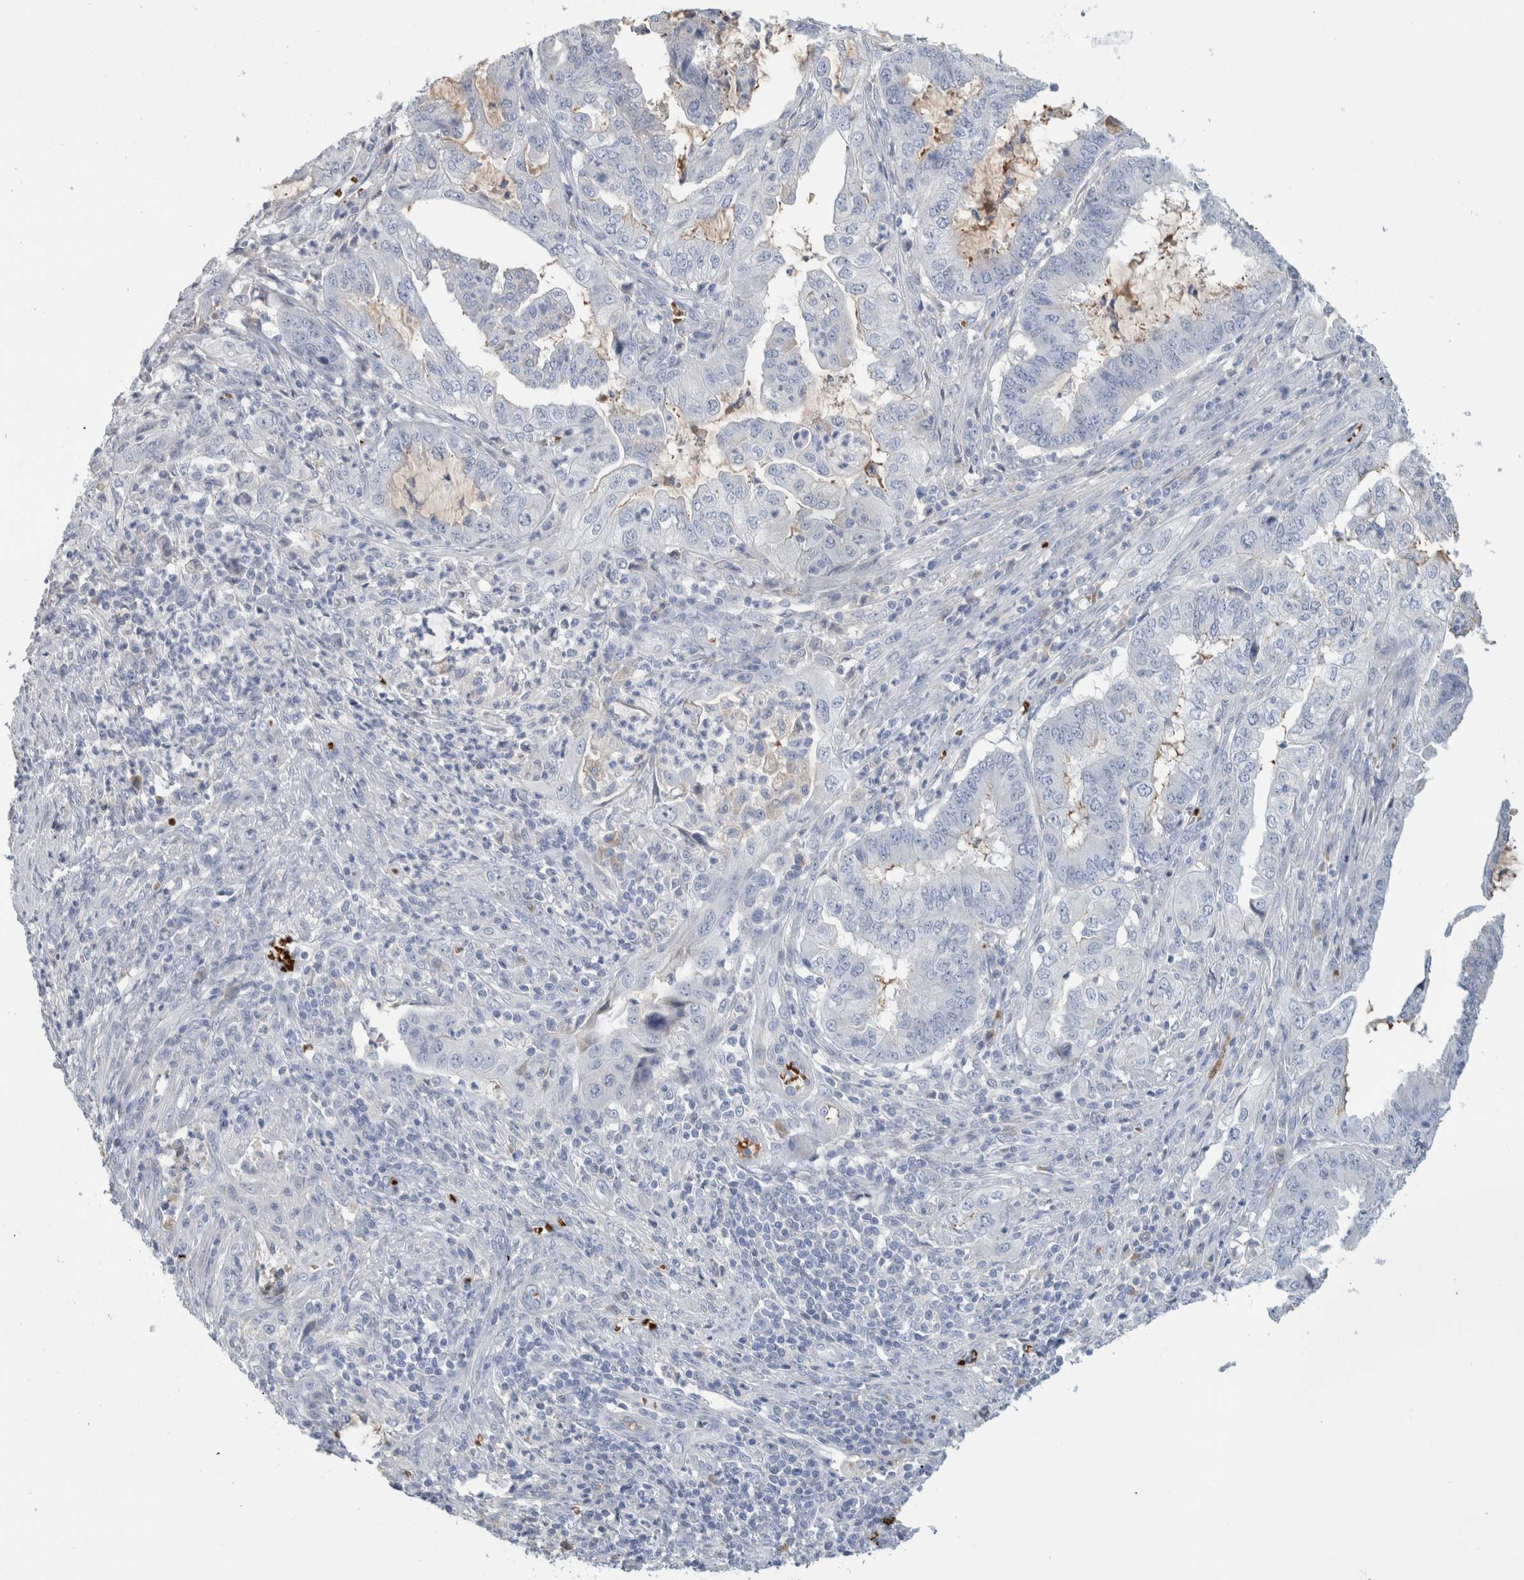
{"staining": {"intensity": "negative", "quantity": "none", "location": "none"}, "tissue": "endometrial cancer", "cell_type": "Tumor cells", "image_type": "cancer", "snomed": [{"axis": "morphology", "description": "Adenocarcinoma, NOS"}, {"axis": "topography", "description": "Endometrium"}], "caption": "The micrograph reveals no staining of tumor cells in endometrial cancer.", "gene": "CA1", "patient": {"sex": "female", "age": 51}}